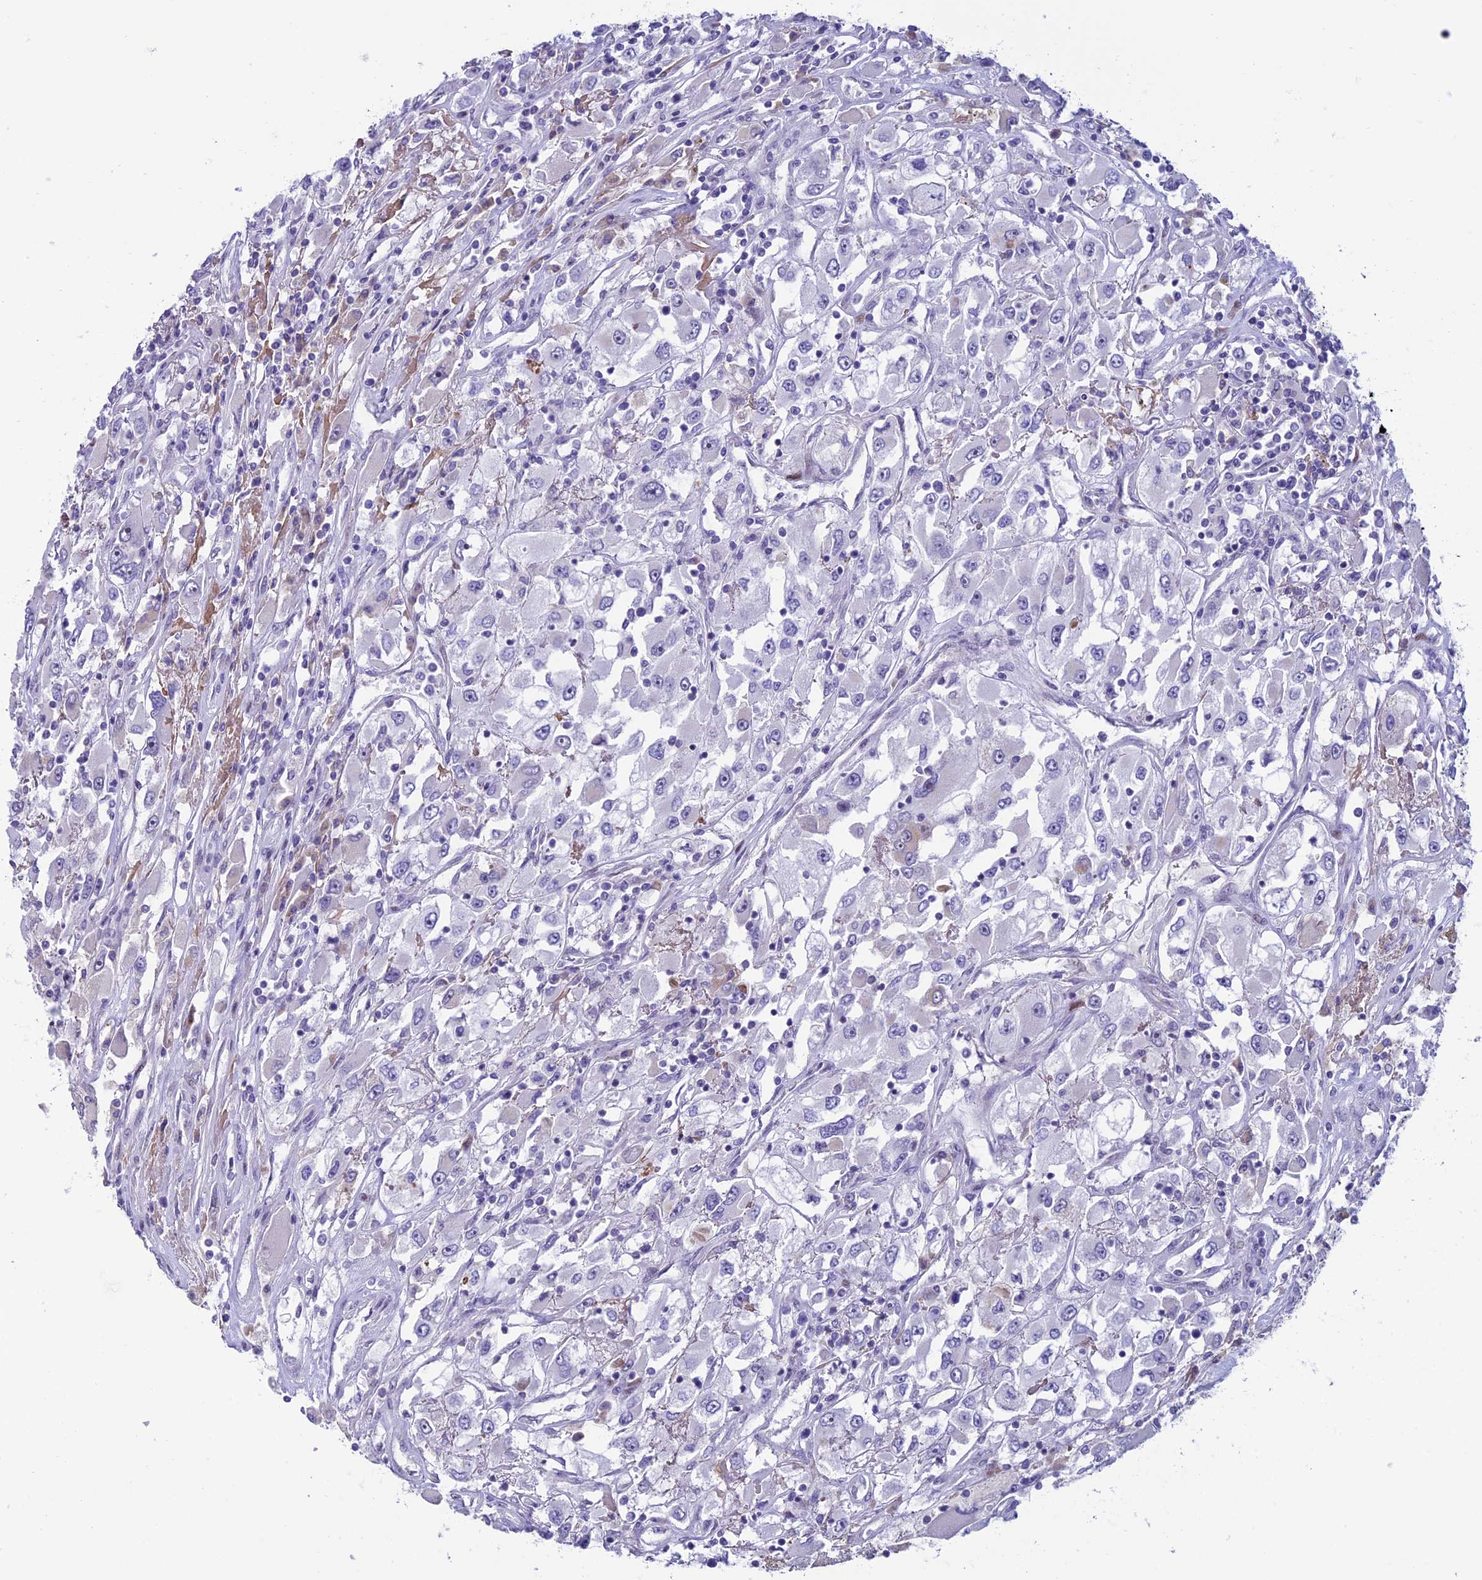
{"staining": {"intensity": "negative", "quantity": "none", "location": "none"}, "tissue": "renal cancer", "cell_type": "Tumor cells", "image_type": "cancer", "snomed": [{"axis": "morphology", "description": "Adenocarcinoma, NOS"}, {"axis": "topography", "description": "Kidney"}], "caption": "High power microscopy micrograph of an immunohistochemistry (IHC) image of renal cancer (adenocarcinoma), revealing no significant expression in tumor cells.", "gene": "SLC10A1", "patient": {"sex": "female", "age": 52}}